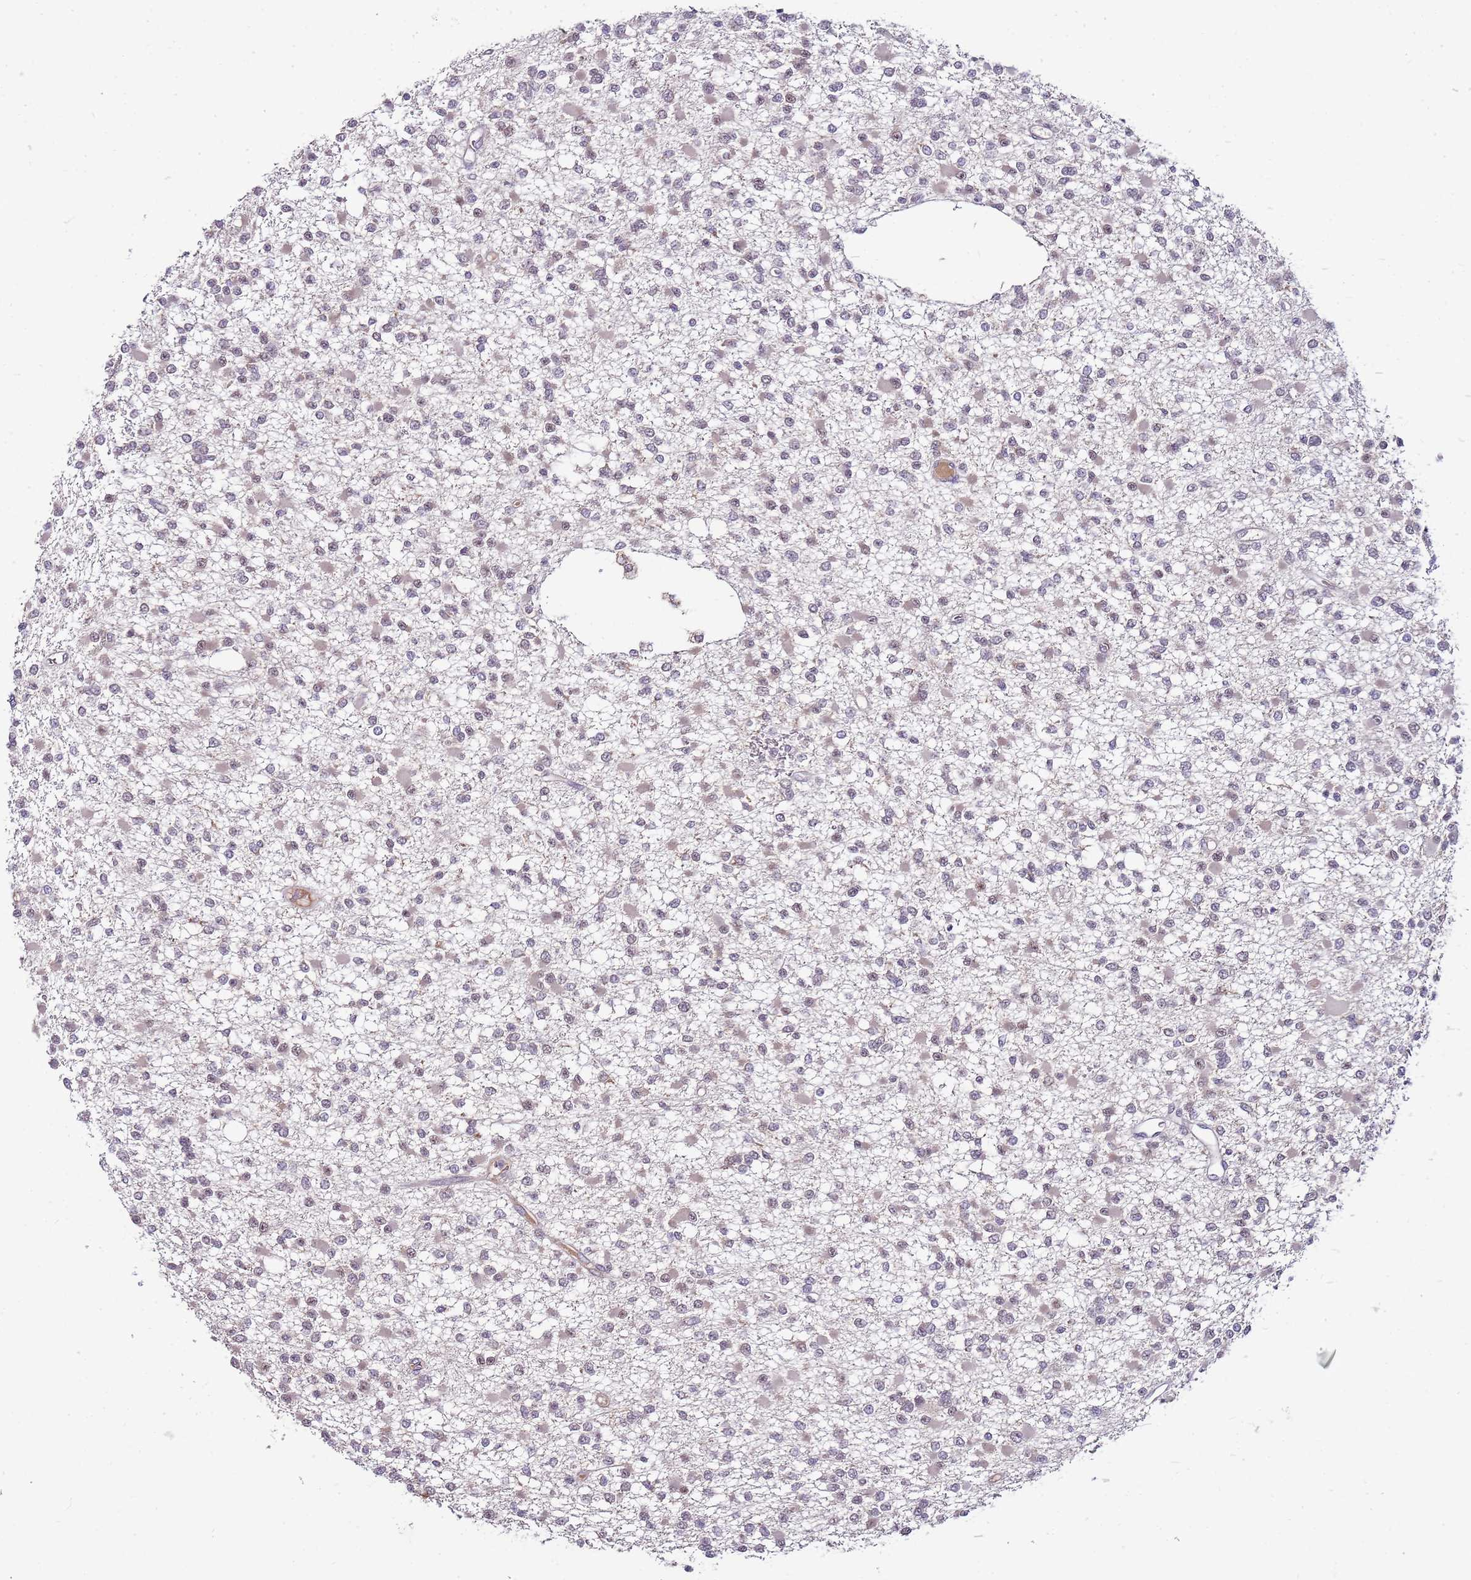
{"staining": {"intensity": "negative", "quantity": "none", "location": "none"}, "tissue": "glioma", "cell_type": "Tumor cells", "image_type": "cancer", "snomed": [{"axis": "morphology", "description": "Glioma, malignant, Low grade"}, {"axis": "topography", "description": "Brain"}], "caption": "There is no significant staining in tumor cells of malignant glioma (low-grade).", "gene": "FBXL22", "patient": {"sex": "female", "age": 22}}